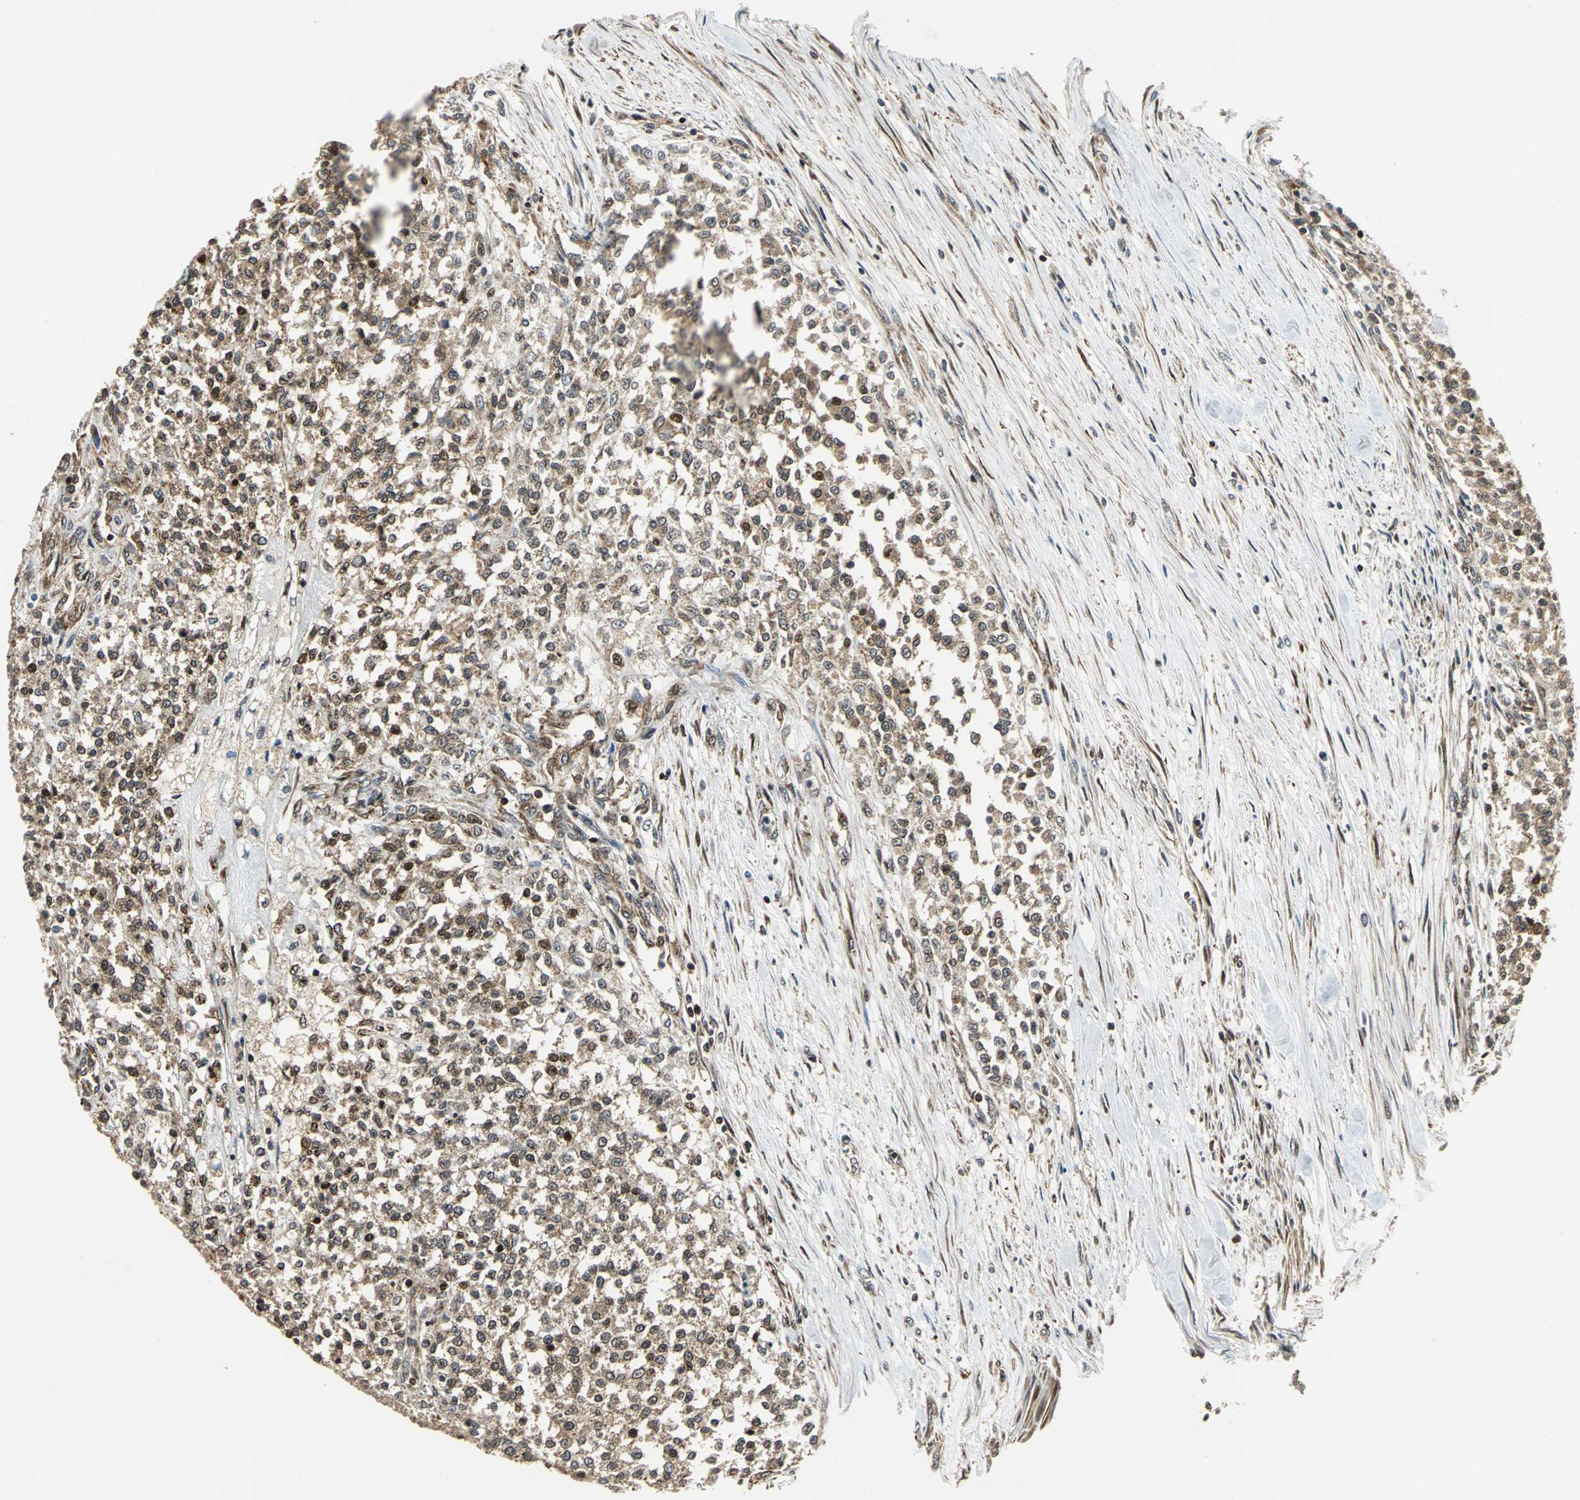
{"staining": {"intensity": "moderate", "quantity": ">75%", "location": "cytoplasmic/membranous,nuclear"}, "tissue": "testis cancer", "cell_type": "Tumor cells", "image_type": "cancer", "snomed": [{"axis": "morphology", "description": "Seminoma, NOS"}, {"axis": "topography", "description": "Testis"}], "caption": "IHC image of neoplastic tissue: human testis seminoma stained using immunohistochemistry (IHC) exhibits medium levels of moderate protein expression localized specifically in the cytoplasmic/membranous and nuclear of tumor cells, appearing as a cytoplasmic/membranous and nuclear brown color.", "gene": "AATF", "patient": {"sex": "male", "age": 59}}